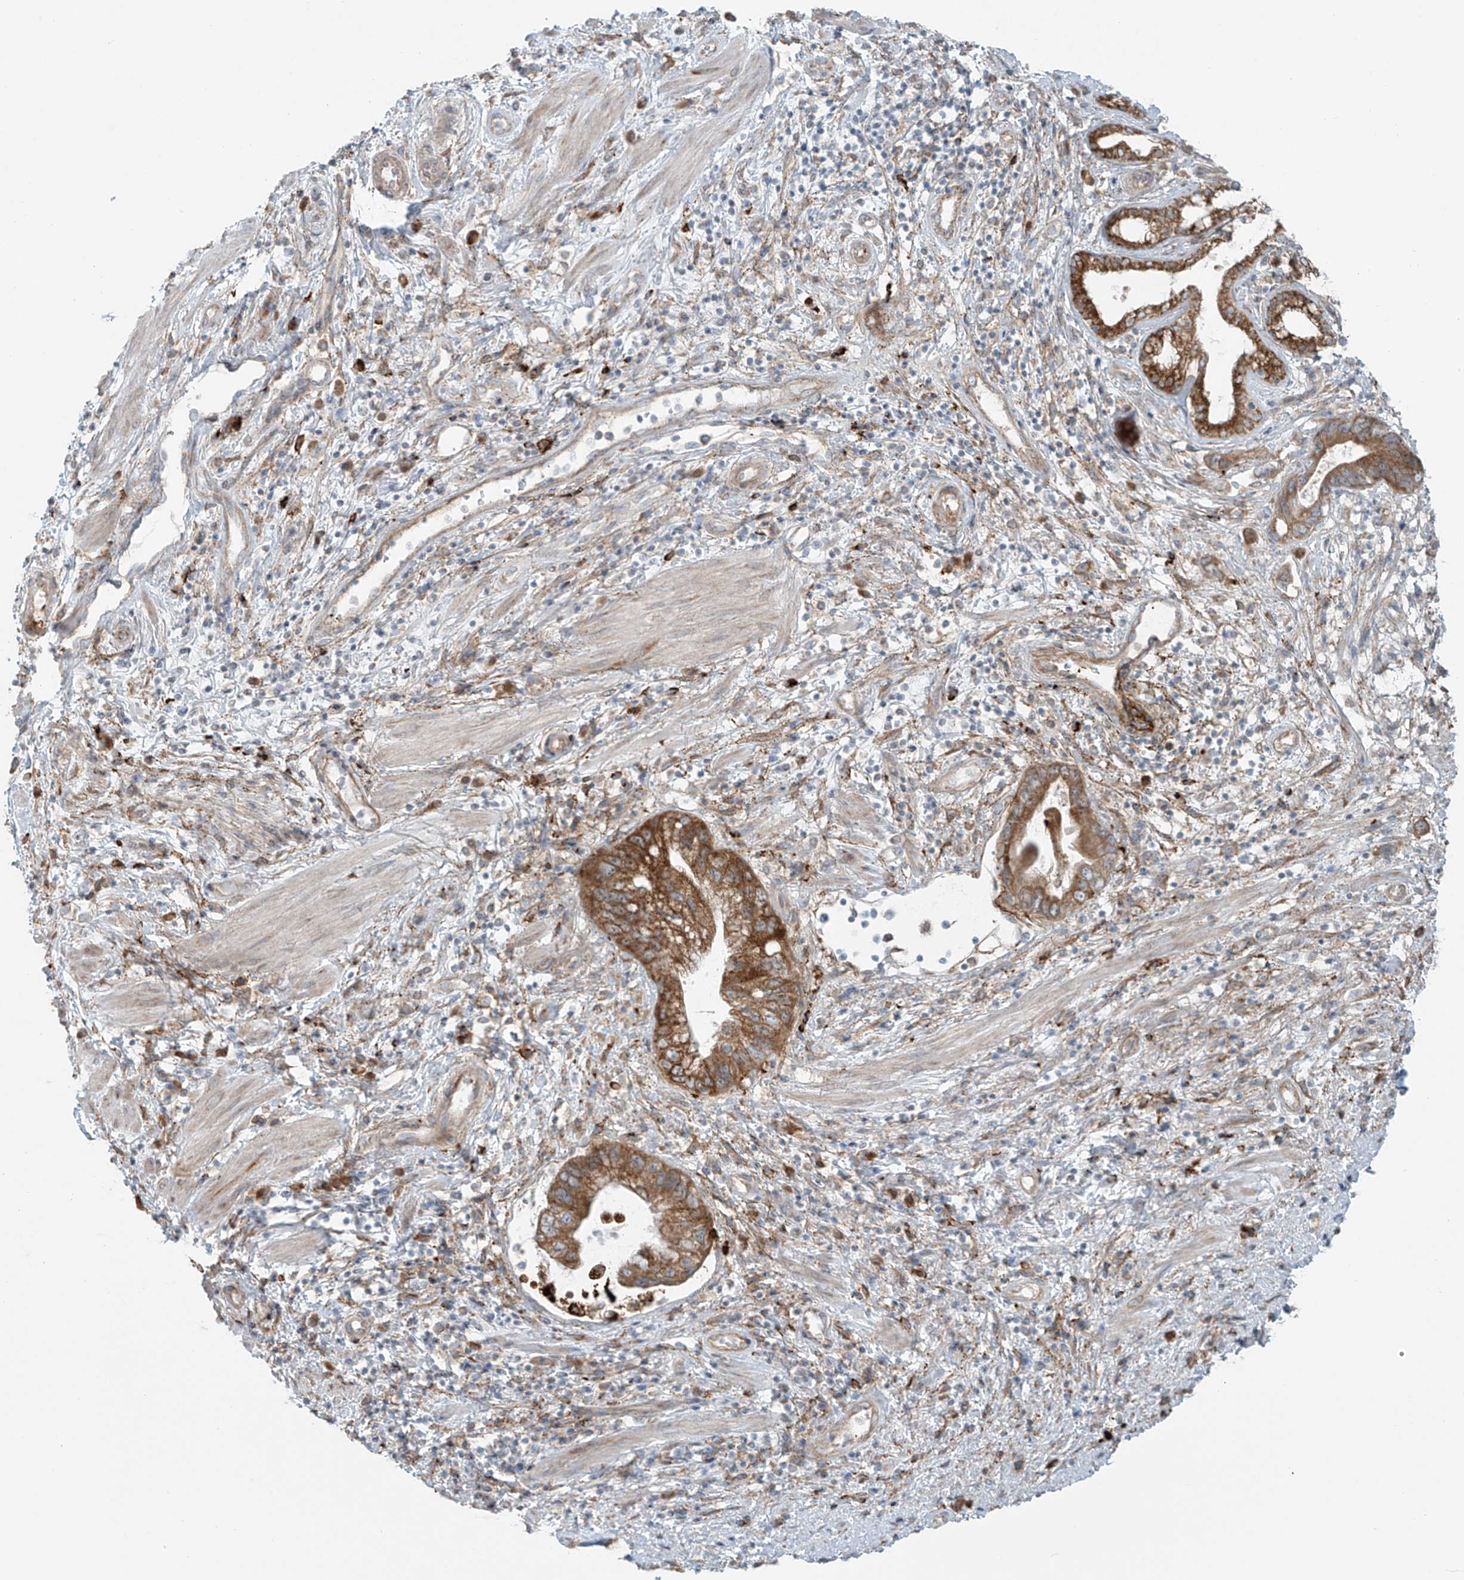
{"staining": {"intensity": "moderate", "quantity": ">75%", "location": "cytoplasmic/membranous"}, "tissue": "pancreatic cancer", "cell_type": "Tumor cells", "image_type": "cancer", "snomed": [{"axis": "morphology", "description": "Adenocarcinoma, NOS"}, {"axis": "topography", "description": "Pancreas"}], "caption": "IHC (DAB) staining of adenocarcinoma (pancreatic) reveals moderate cytoplasmic/membranous protein expression in about >75% of tumor cells. The protein of interest is stained brown, and the nuclei are stained in blue (DAB (3,3'-diaminobenzidine) IHC with brightfield microscopy, high magnification).", "gene": "LZTS3", "patient": {"sex": "female", "age": 73}}